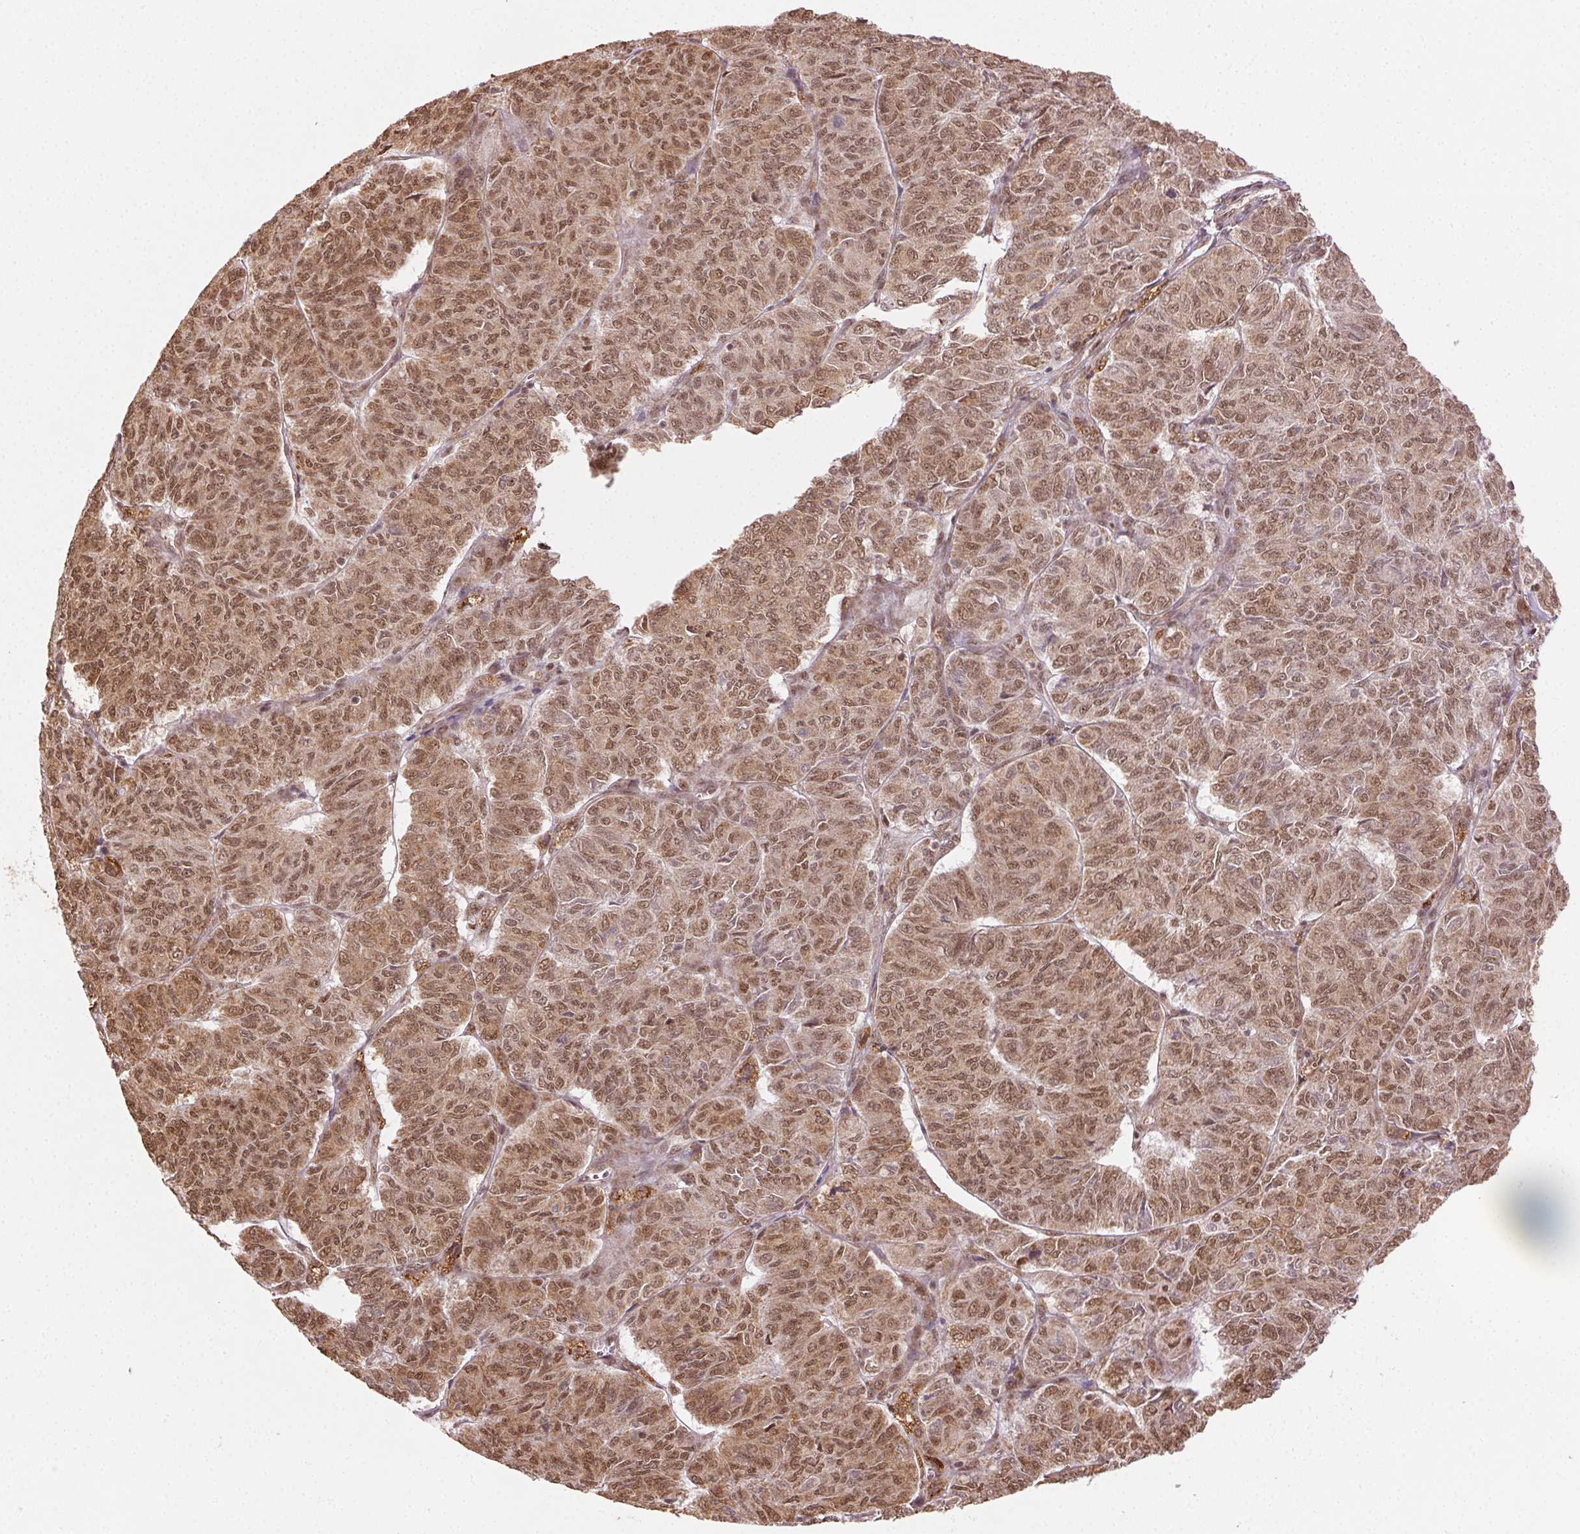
{"staining": {"intensity": "moderate", "quantity": ">75%", "location": "nuclear"}, "tissue": "ovarian cancer", "cell_type": "Tumor cells", "image_type": "cancer", "snomed": [{"axis": "morphology", "description": "Carcinoma, endometroid"}, {"axis": "topography", "description": "Ovary"}], "caption": "There is medium levels of moderate nuclear positivity in tumor cells of ovarian endometroid carcinoma, as demonstrated by immunohistochemical staining (brown color).", "gene": "TREML4", "patient": {"sex": "female", "age": 80}}